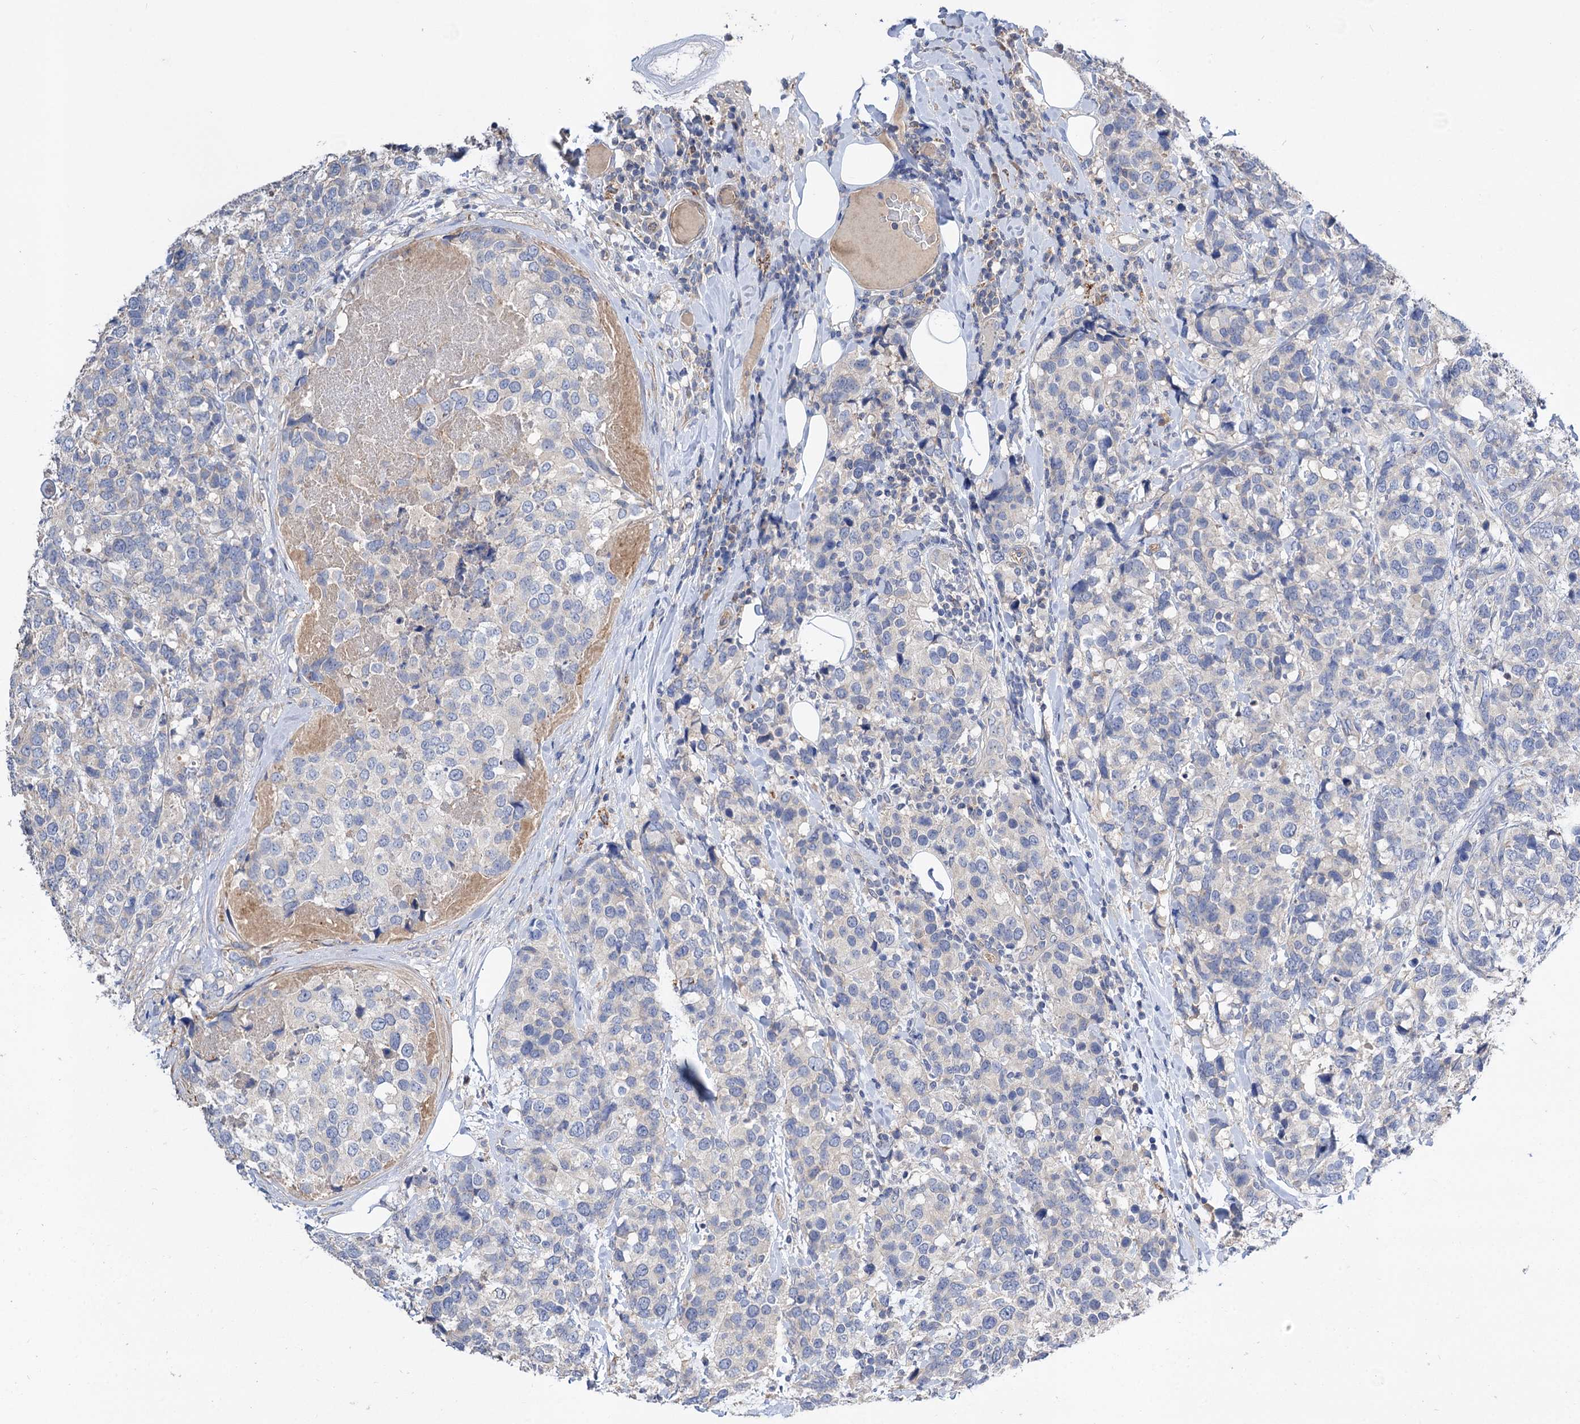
{"staining": {"intensity": "negative", "quantity": "none", "location": "none"}, "tissue": "breast cancer", "cell_type": "Tumor cells", "image_type": "cancer", "snomed": [{"axis": "morphology", "description": "Lobular carcinoma"}, {"axis": "topography", "description": "Breast"}], "caption": "Human breast lobular carcinoma stained for a protein using IHC displays no positivity in tumor cells.", "gene": "NUDCD2", "patient": {"sex": "female", "age": 59}}